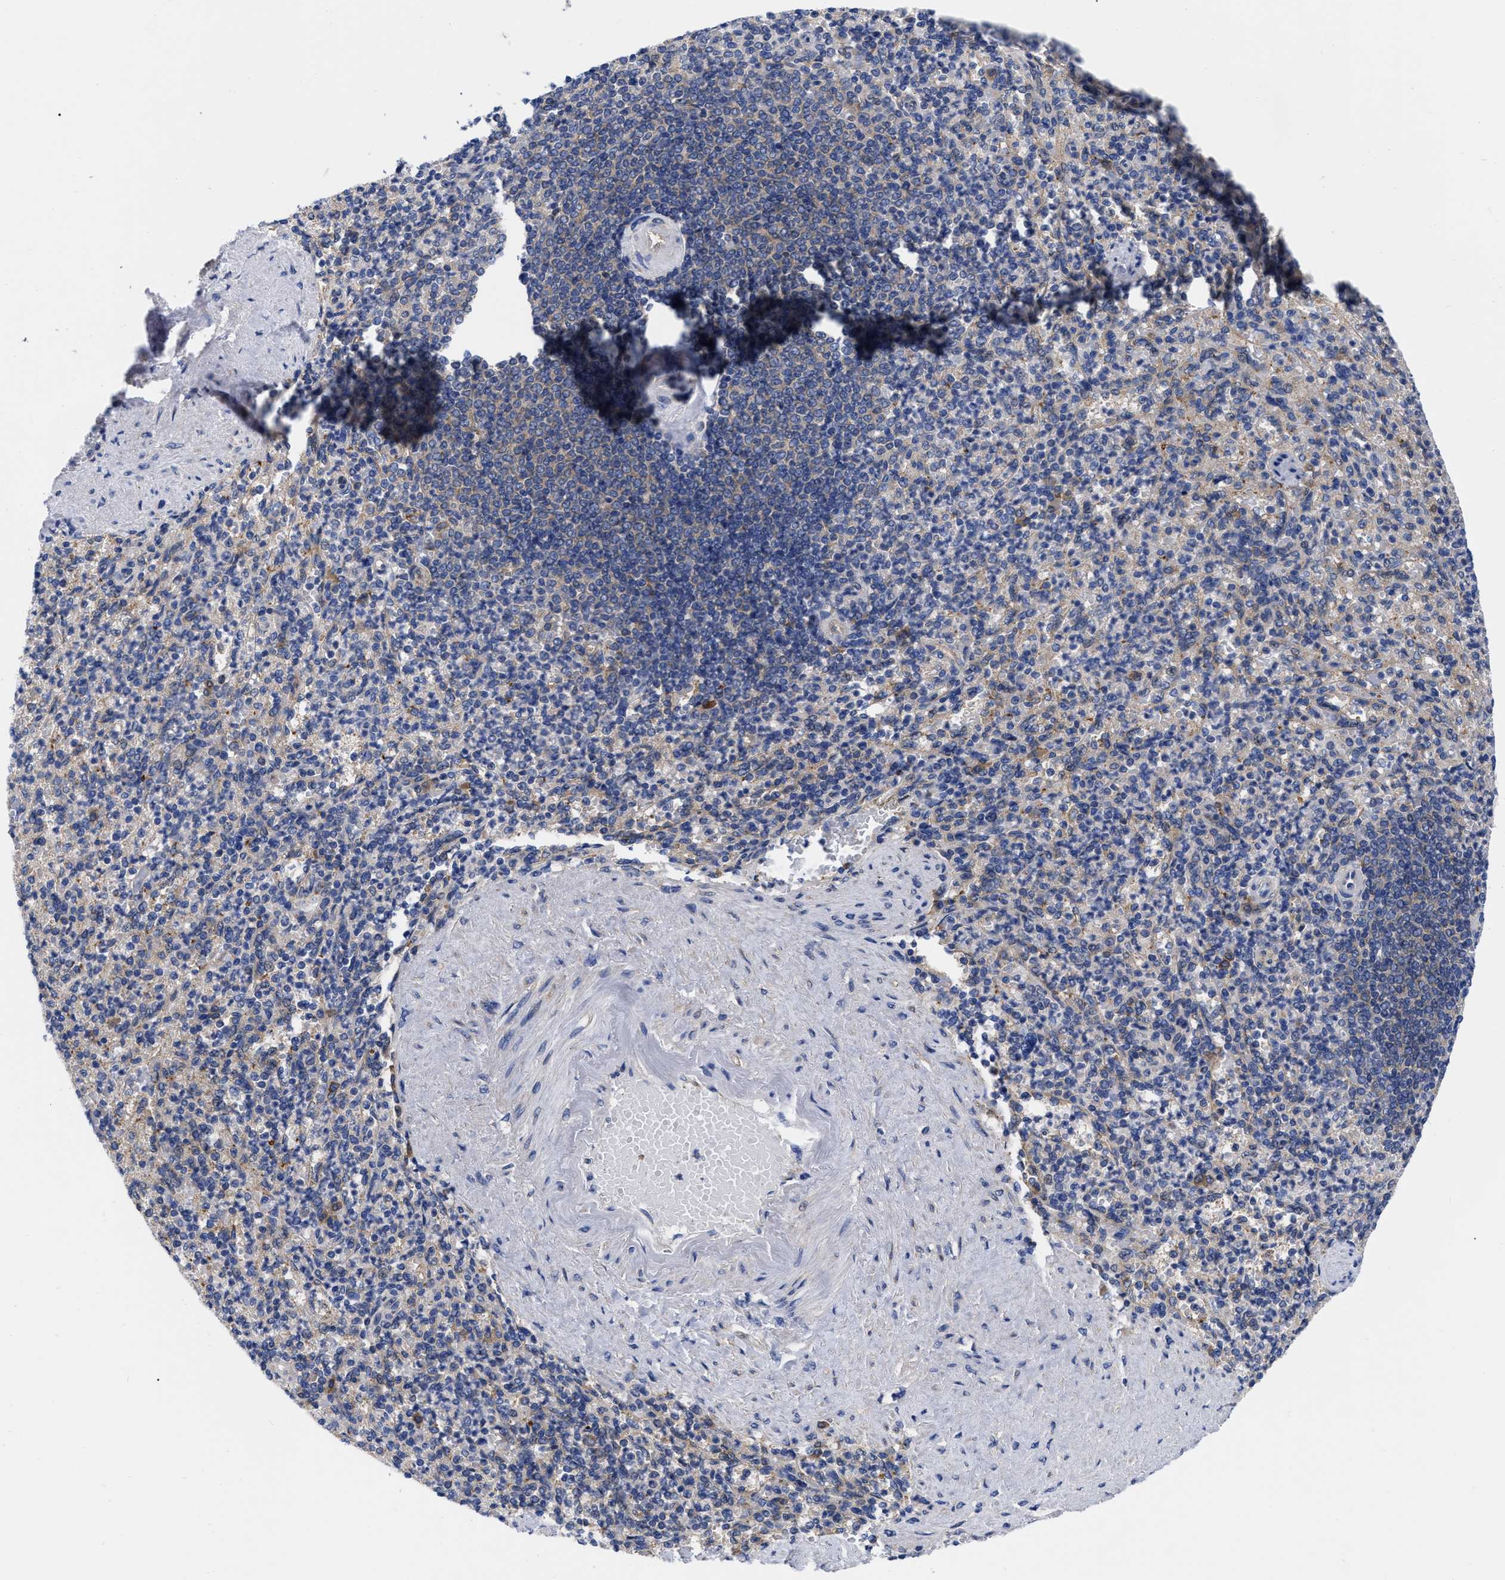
{"staining": {"intensity": "weak", "quantity": "<25%", "location": "cytoplasmic/membranous"}, "tissue": "spleen", "cell_type": "Cells in red pulp", "image_type": "normal", "snomed": [{"axis": "morphology", "description": "Normal tissue, NOS"}, {"axis": "topography", "description": "Spleen"}], "caption": "Image shows no significant protein positivity in cells in red pulp of unremarkable spleen.", "gene": "RBKS", "patient": {"sex": "female", "age": 74}}